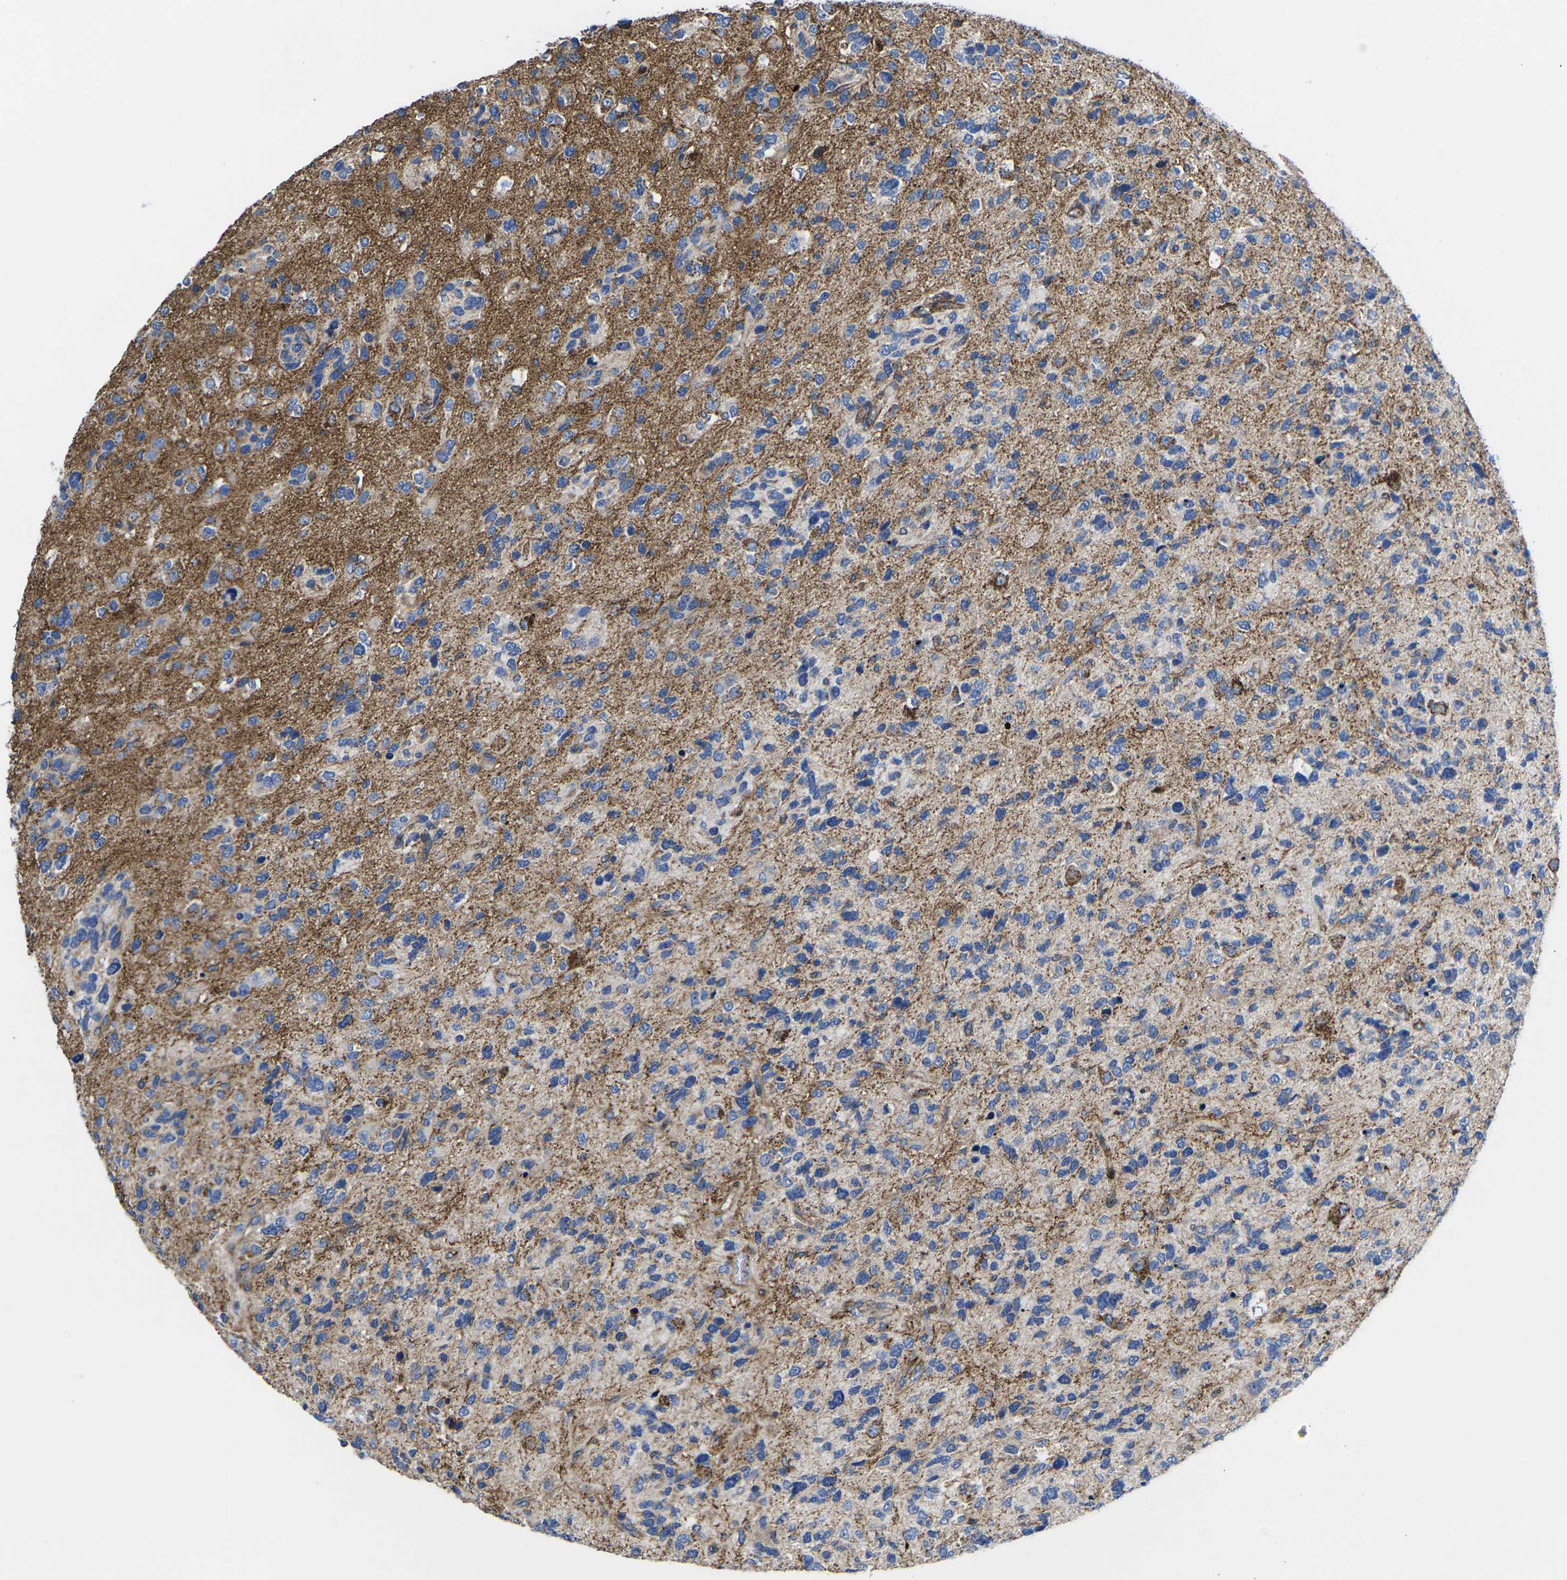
{"staining": {"intensity": "moderate", "quantity": "<25%", "location": "cytoplasmic/membranous"}, "tissue": "glioma", "cell_type": "Tumor cells", "image_type": "cancer", "snomed": [{"axis": "morphology", "description": "Glioma, malignant, High grade"}, {"axis": "topography", "description": "Brain"}], "caption": "IHC micrograph of neoplastic tissue: glioma stained using IHC demonstrates low levels of moderate protein expression localized specifically in the cytoplasmic/membranous of tumor cells, appearing as a cytoplasmic/membranous brown color.", "gene": "GPR4", "patient": {"sex": "female", "age": 58}}